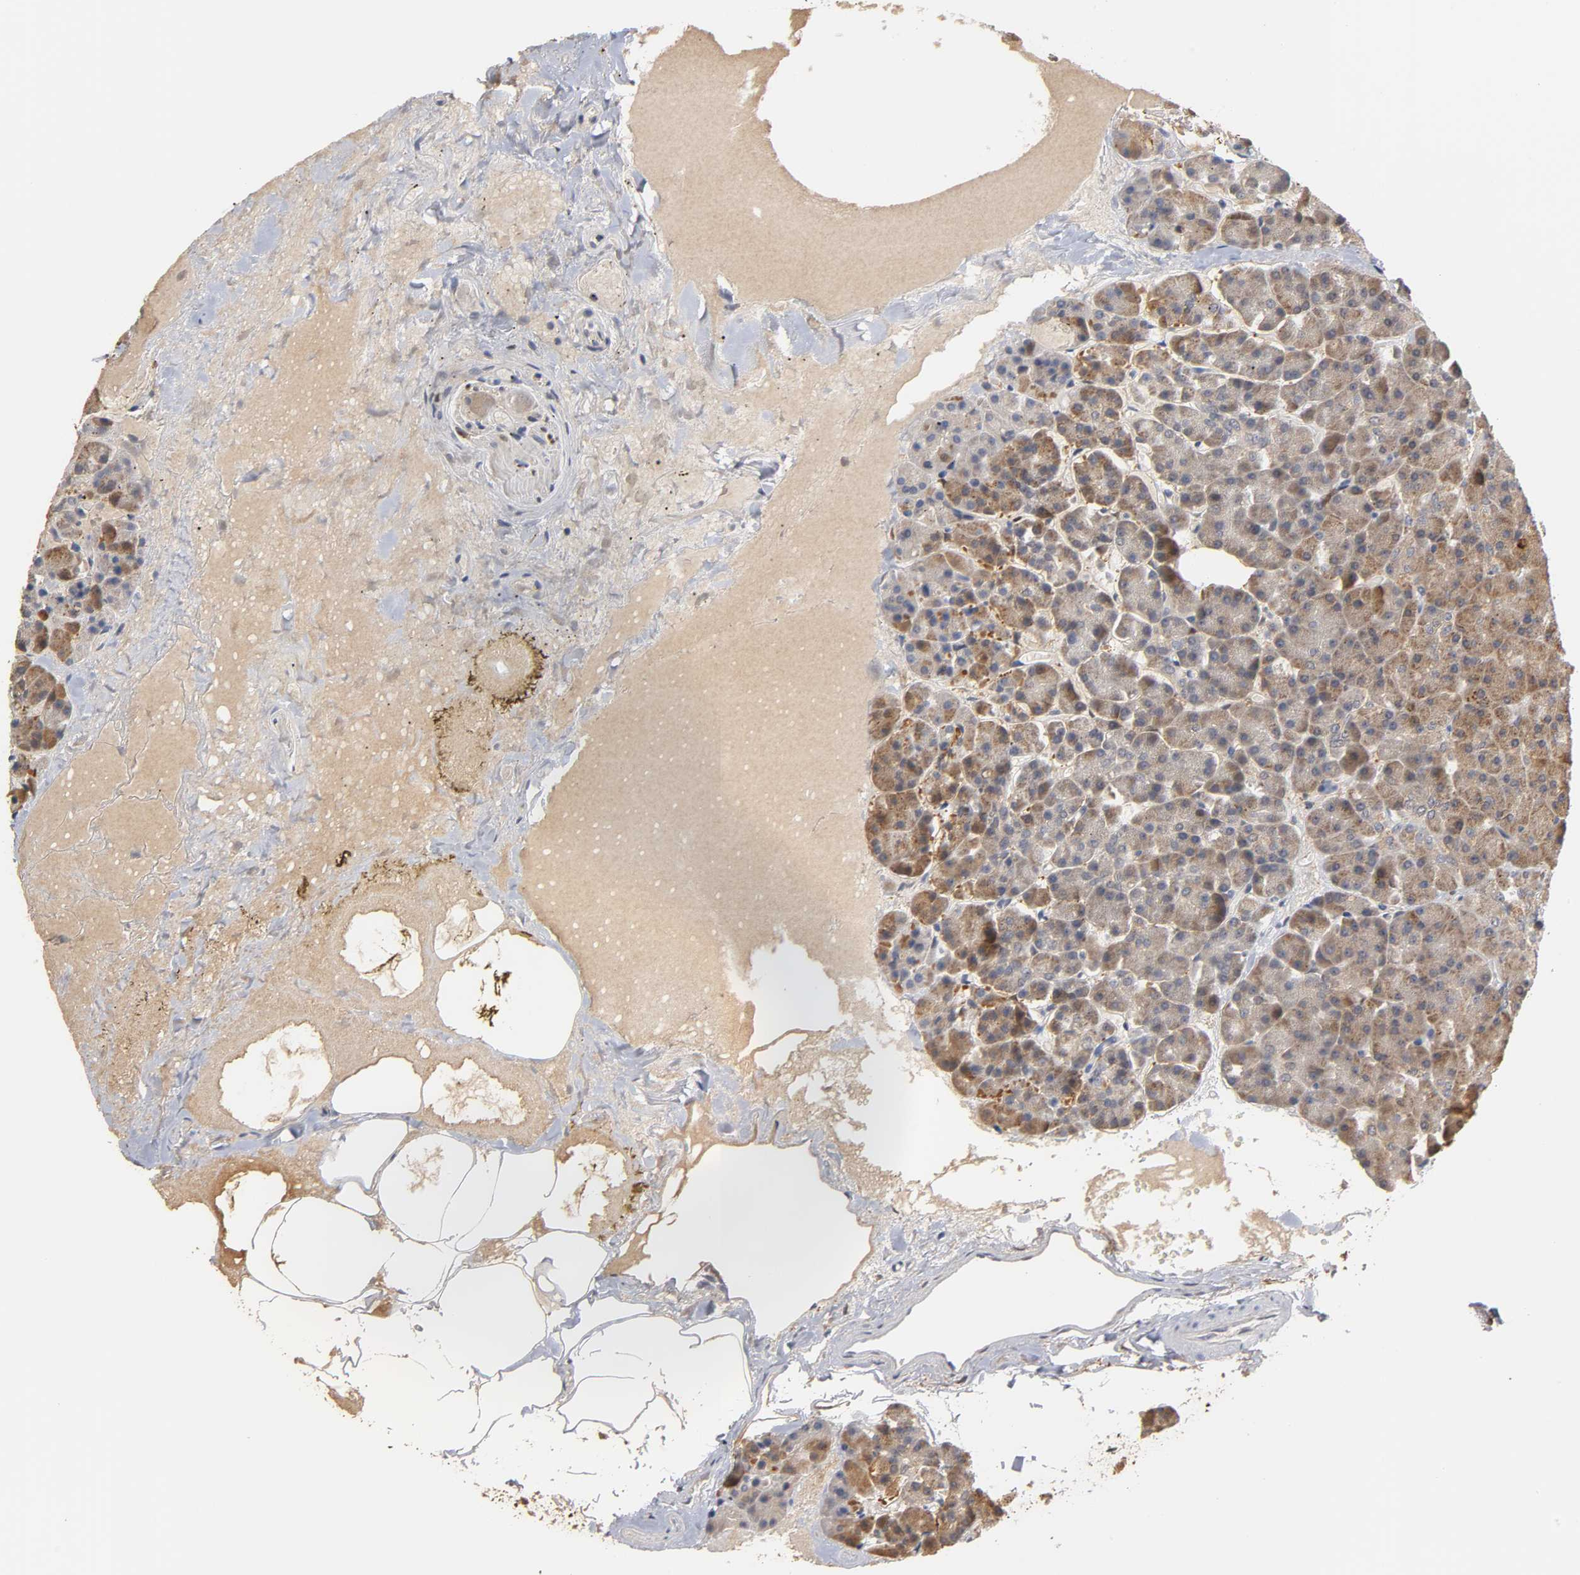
{"staining": {"intensity": "moderate", "quantity": ">75%", "location": "cytoplasmic/membranous"}, "tissue": "pancreas", "cell_type": "Exocrine glandular cells", "image_type": "normal", "snomed": [{"axis": "morphology", "description": "Normal tissue, NOS"}, {"axis": "topography", "description": "Pancreas"}], "caption": "Protein expression analysis of unremarkable human pancreas reveals moderate cytoplasmic/membranous expression in about >75% of exocrine glandular cells. (Stains: DAB (3,3'-diaminobenzidine) in brown, nuclei in blue, Microscopy: brightfield microscopy at high magnification).", "gene": "GSTZ1", "patient": {"sex": "female", "age": 35}}